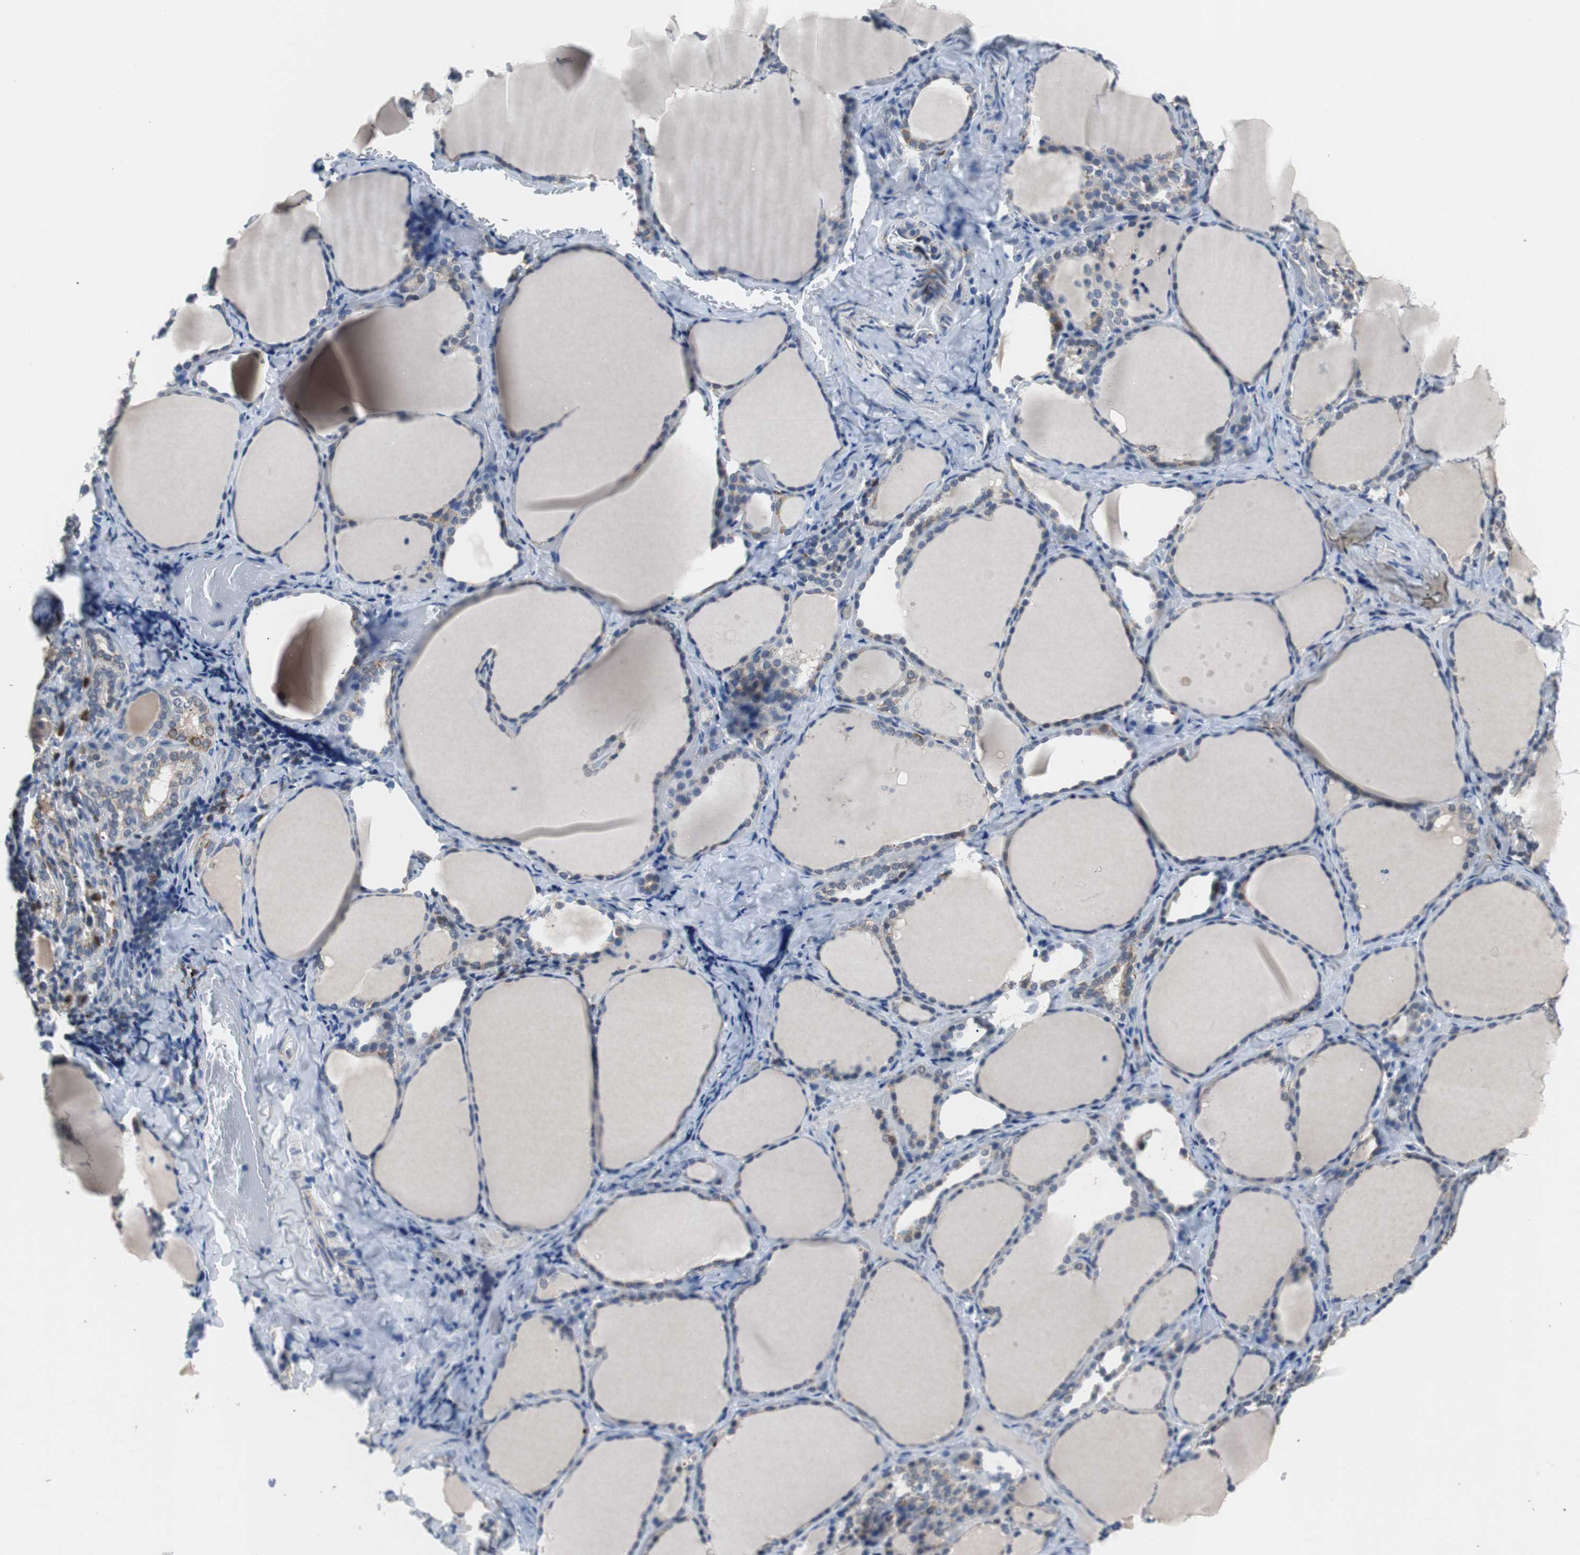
{"staining": {"intensity": "strong", "quantity": ">75%", "location": "cytoplasmic/membranous"}, "tissue": "thyroid gland", "cell_type": "Glandular cells", "image_type": "normal", "snomed": [{"axis": "morphology", "description": "Normal tissue, NOS"}, {"axis": "morphology", "description": "Papillary adenocarcinoma, NOS"}, {"axis": "topography", "description": "Thyroid gland"}], "caption": "Protein staining of benign thyroid gland demonstrates strong cytoplasmic/membranous expression in about >75% of glandular cells. The protein of interest is shown in brown color, while the nuclei are stained blue.", "gene": "PITRM1", "patient": {"sex": "female", "age": 30}}